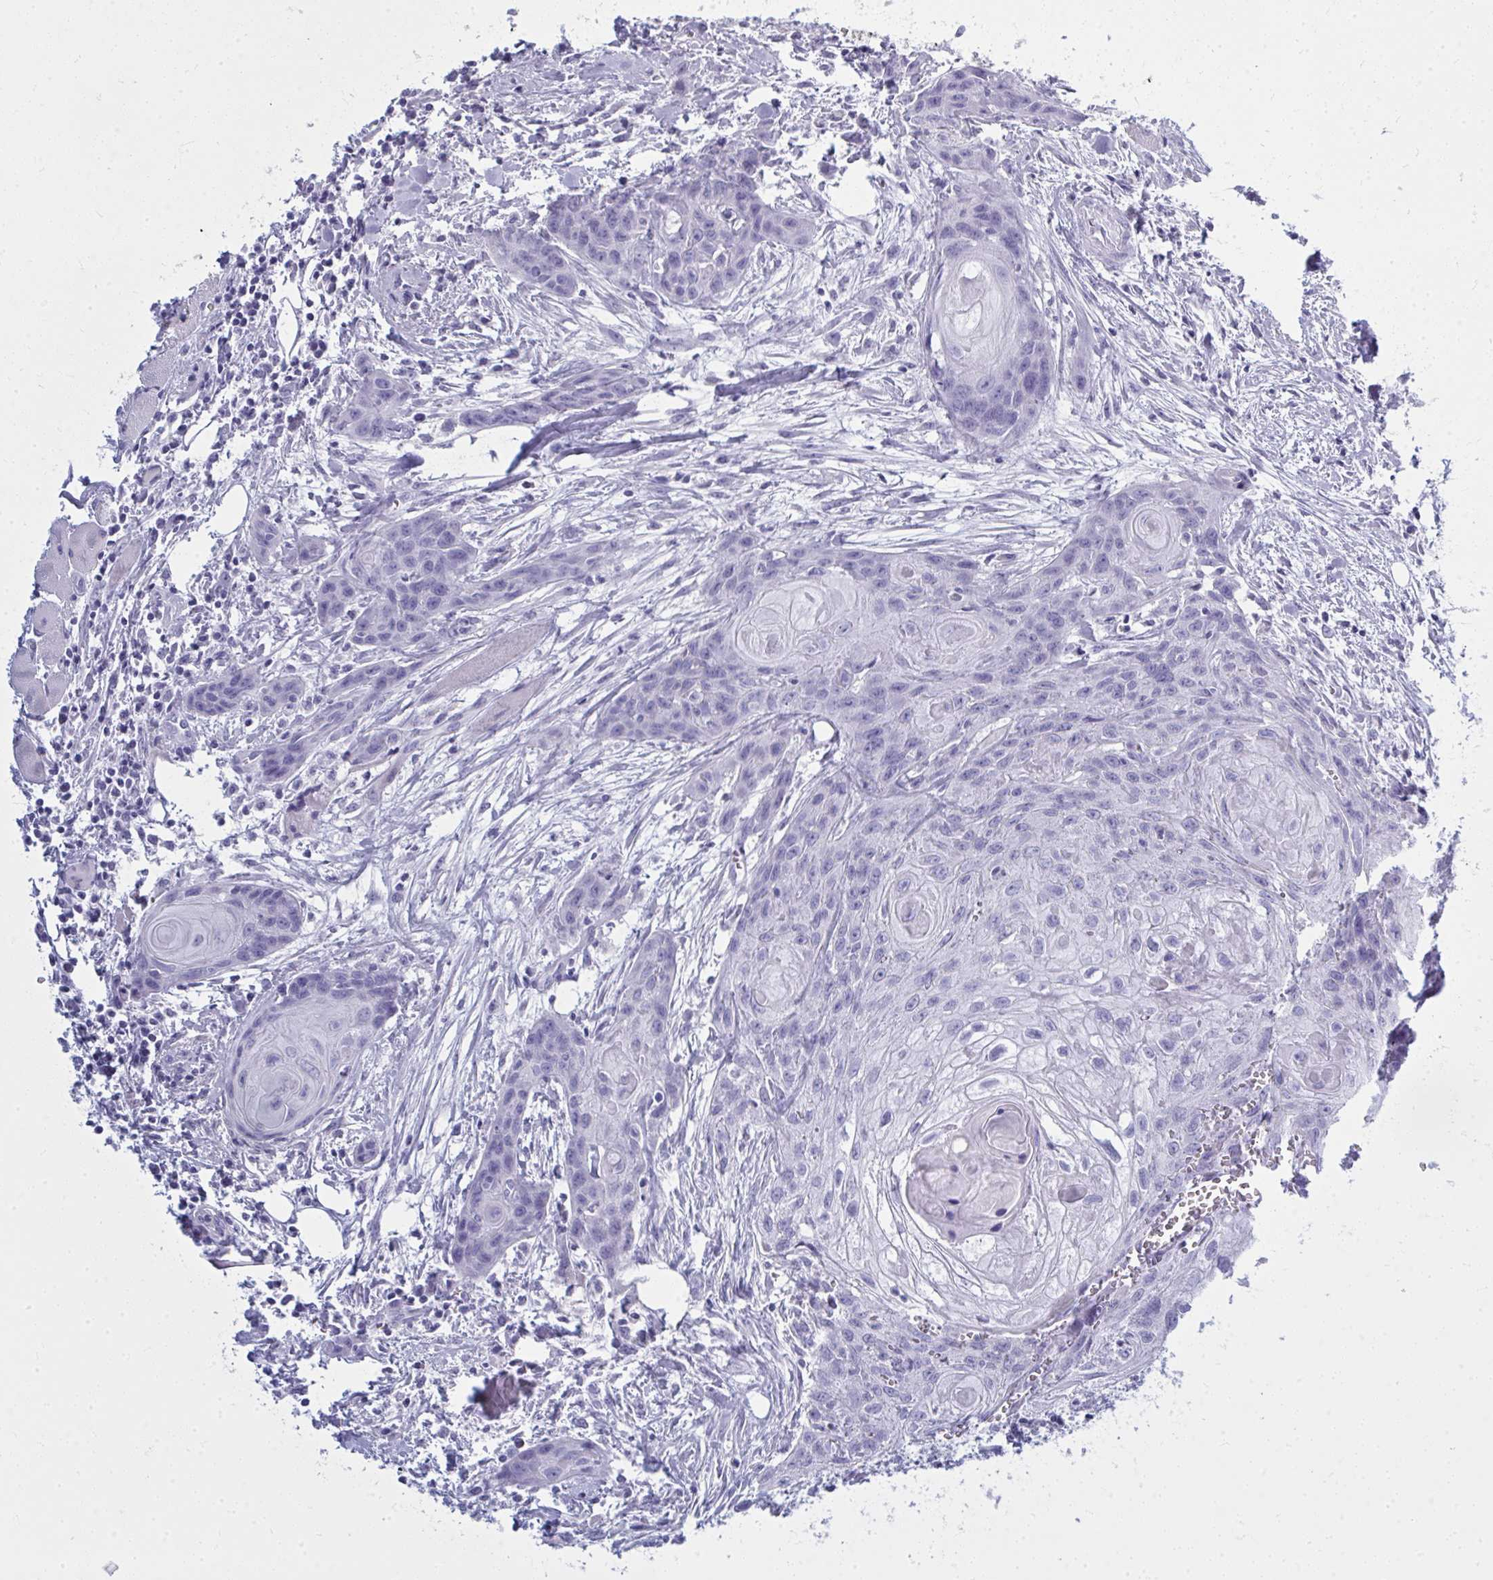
{"staining": {"intensity": "negative", "quantity": "none", "location": "none"}, "tissue": "head and neck cancer", "cell_type": "Tumor cells", "image_type": "cancer", "snomed": [{"axis": "morphology", "description": "Squamous cell carcinoma, NOS"}, {"axis": "topography", "description": "Oral tissue"}, {"axis": "topography", "description": "Head-Neck"}], "caption": "Immunohistochemical staining of human head and neck cancer (squamous cell carcinoma) reveals no significant staining in tumor cells. The staining is performed using DAB brown chromogen with nuclei counter-stained in using hematoxylin.", "gene": "QDPR", "patient": {"sex": "male", "age": 58}}